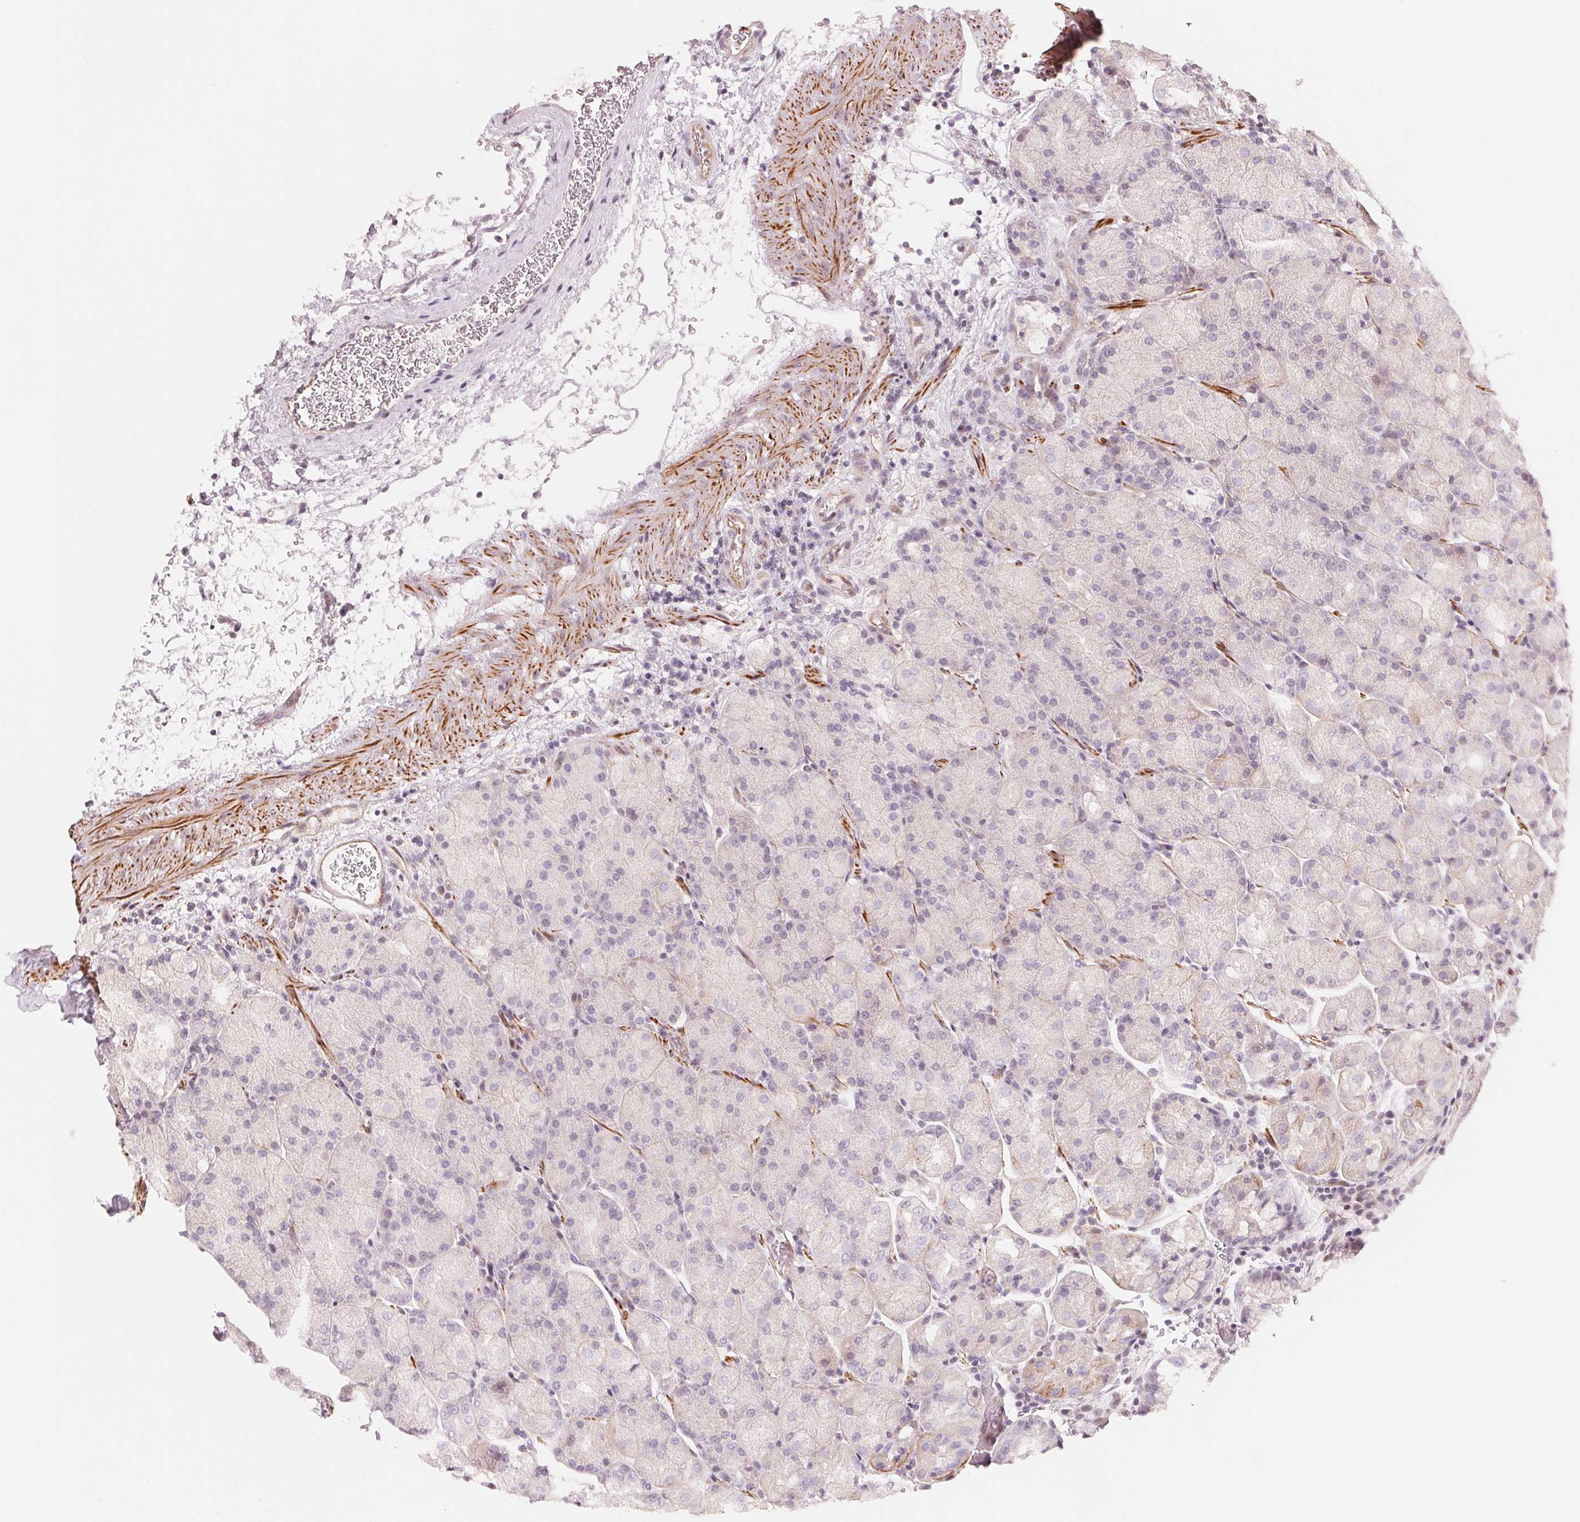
{"staining": {"intensity": "negative", "quantity": "none", "location": "none"}, "tissue": "stomach", "cell_type": "Glandular cells", "image_type": "normal", "snomed": [{"axis": "morphology", "description": "Normal tissue, NOS"}, {"axis": "topography", "description": "Stomach, upper"}, {"axis": "topography", "description": "Stomach"}, {"axis": "topography", "description": "Stomach, lower"}], "caption": "IHC of benign human stomach demonstrates no staining in glandular cells.", "gene": "SLC17A4", "patient": {"sex": "male", "age": 62}}